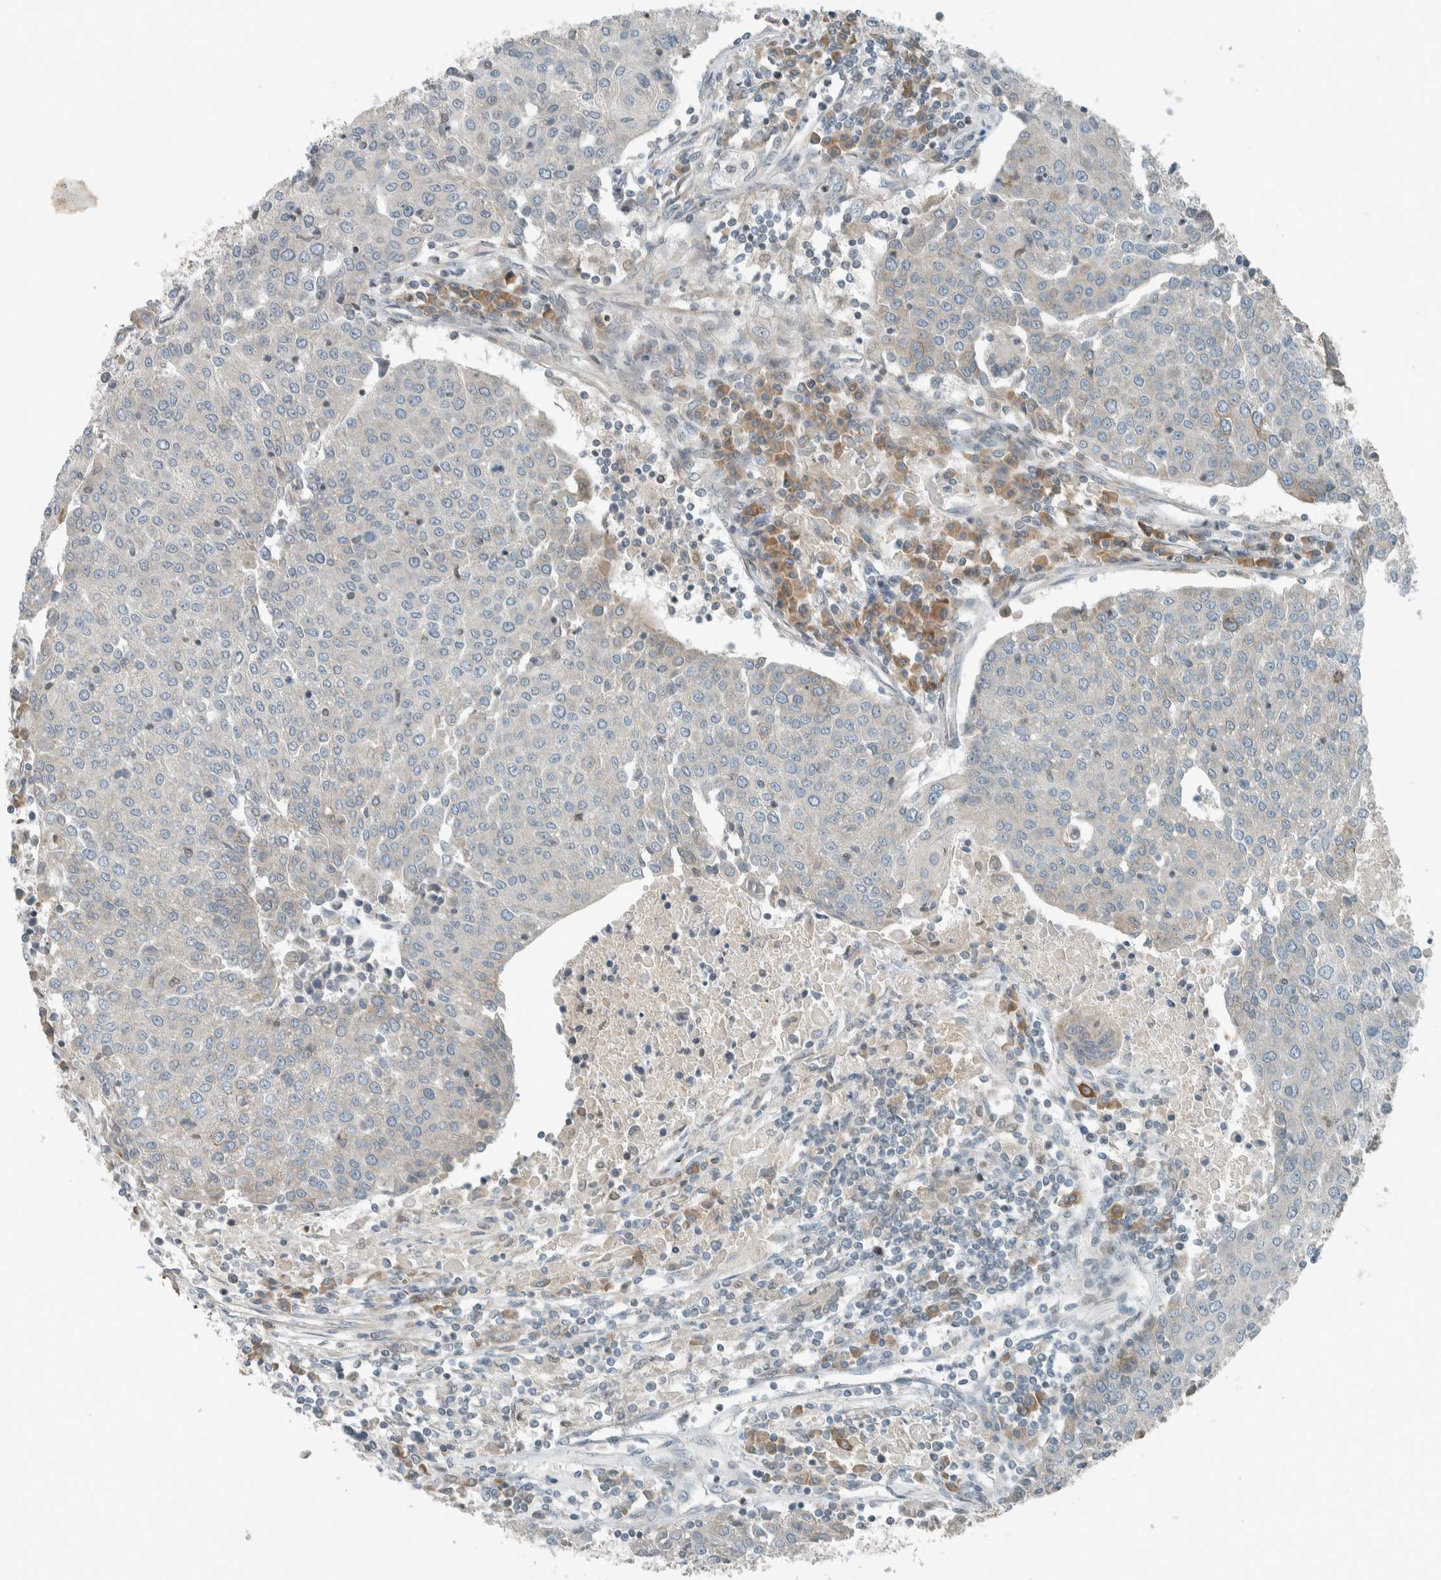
{"staining": {"intensity": "negative", "quantity": "none", "location": "none"}, "tissue": "urothelial cancer", "cell_type": "Tumor cells", "image_type": "cancer", "snomed": [{"axis": "morphology", "description": "Urothelial carcinoma, High grade"}, {"axis": "topography", "description": "Urinary bladder"}], "caption": "Immunohistochemistry (IHC) of human urothelial carcinoma (high-grade) demonstrates no staining in tumor cells. (Immunohistochemistry, brightfield microscopy, high magnification).", "gene": "SEL1L", "patient": {"sex": "female", "age": 85}}